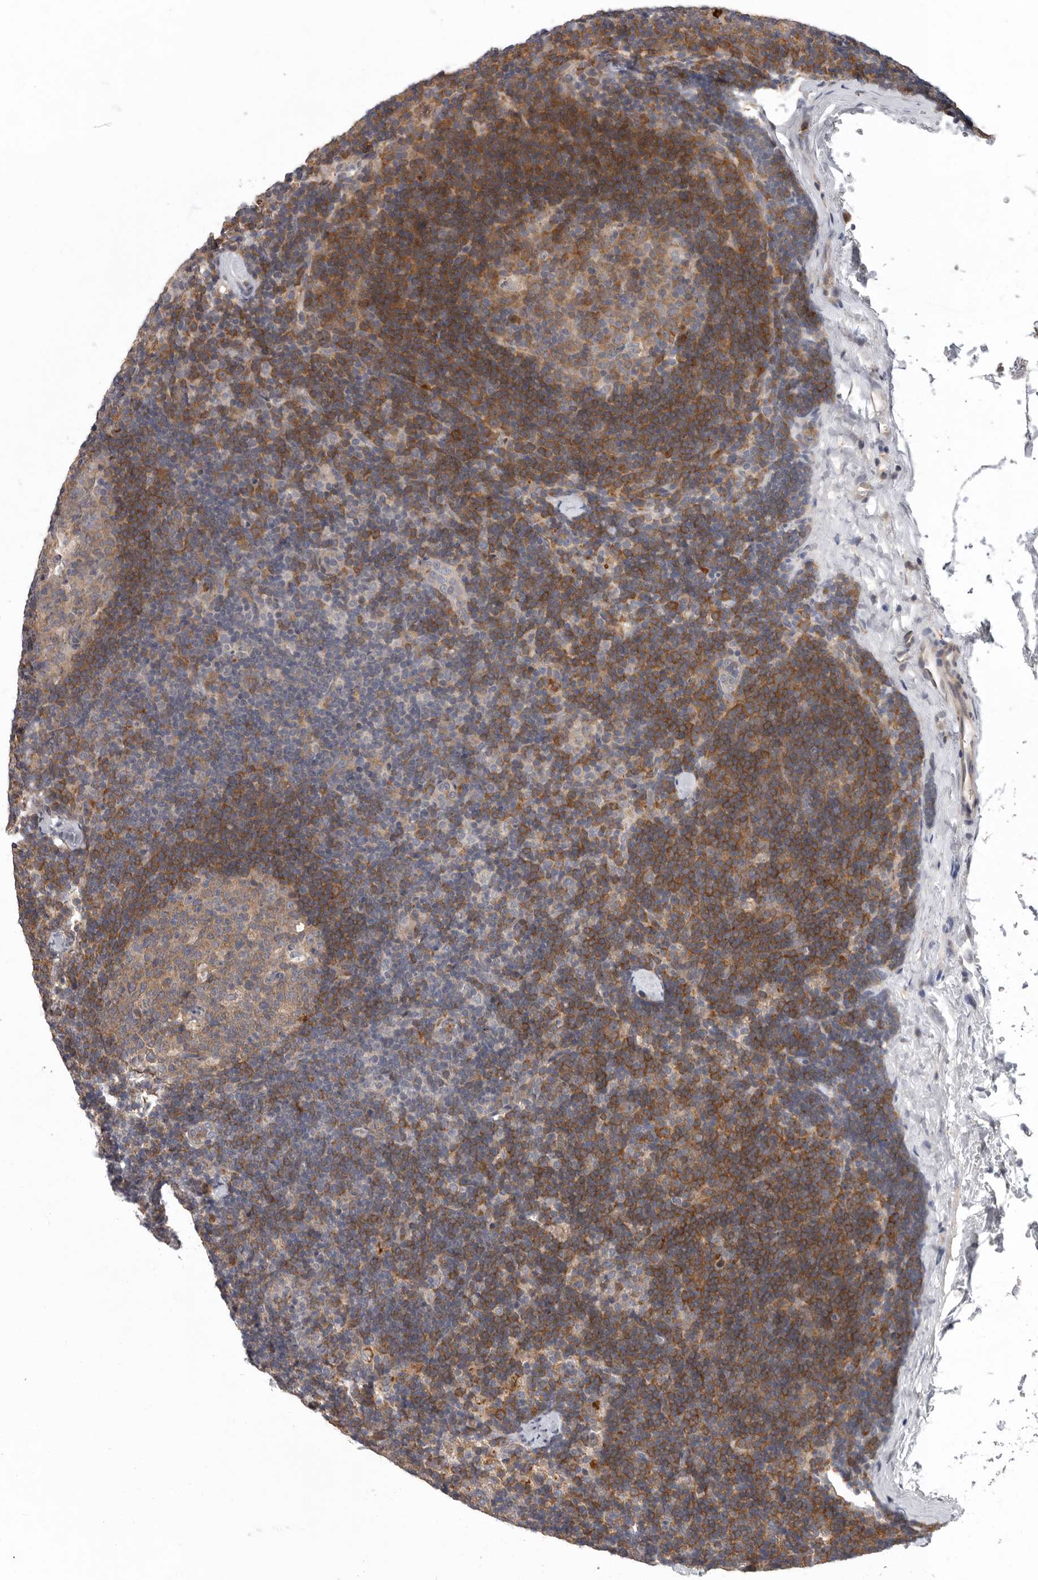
{"staining": {"intensity": "moderate", "quantity": "25%-75%", "location": "cytoplasmic/membranous"}, "tissue": "lymph node", "cell_type": "Germinal center cells", "image_type": "normal", "snomed": [{"axis": "morphology", "description": "Normal tissue, NOS"}, {"axis": "topography", "description": "Lymph node"}], "caption": "An IHC photomicrograph of normal tissue is shown. Protein staining in brown shows moderate cytoplasmic/membranous positivity in lymph node within germinal center cells. (DAB = brown stain, brightfield microscopy at high magnification).", "gene": "RALGPS2", "patient": {"sex": "female", "age": 22}}